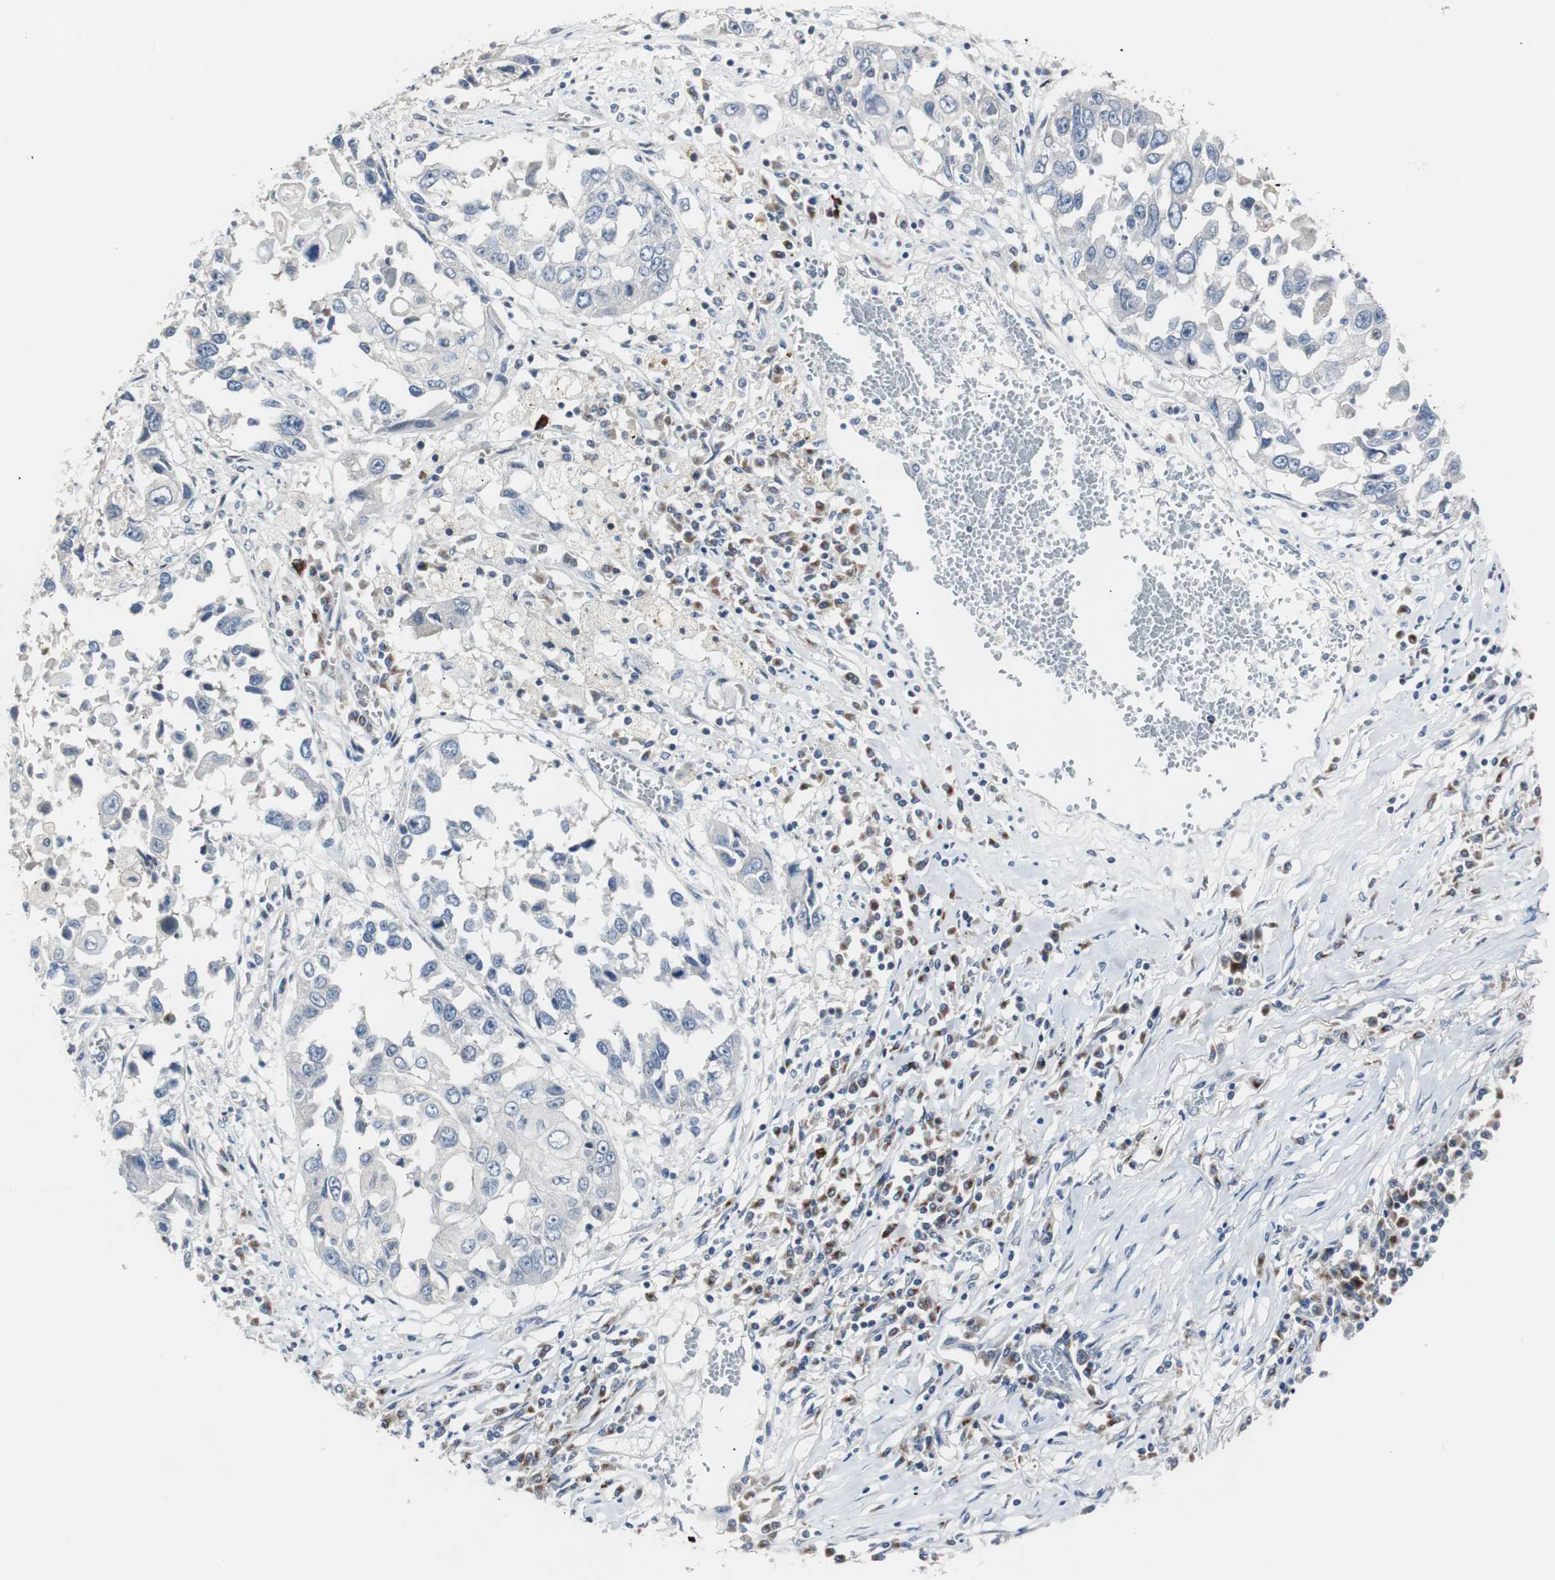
{"staining": {"intensity": "negative", "quantity": "none", "location": "none"}, "tissue": "lung cancer", "cell_type": "Tumor cells", "image_type": "cancer", "snomed": [{"axis": "morphology", "description": "Squamous cell carcinoma, NOS"}, {"axis": "topography", "description": "Lung"}], "caption": "An immunohistochemistry photomicrograph of lung cancer is shown. There is no staining in tumor cells of lung cancer.", "gene": "SOX30", "patient": {"sex": "male", "age": 71}}